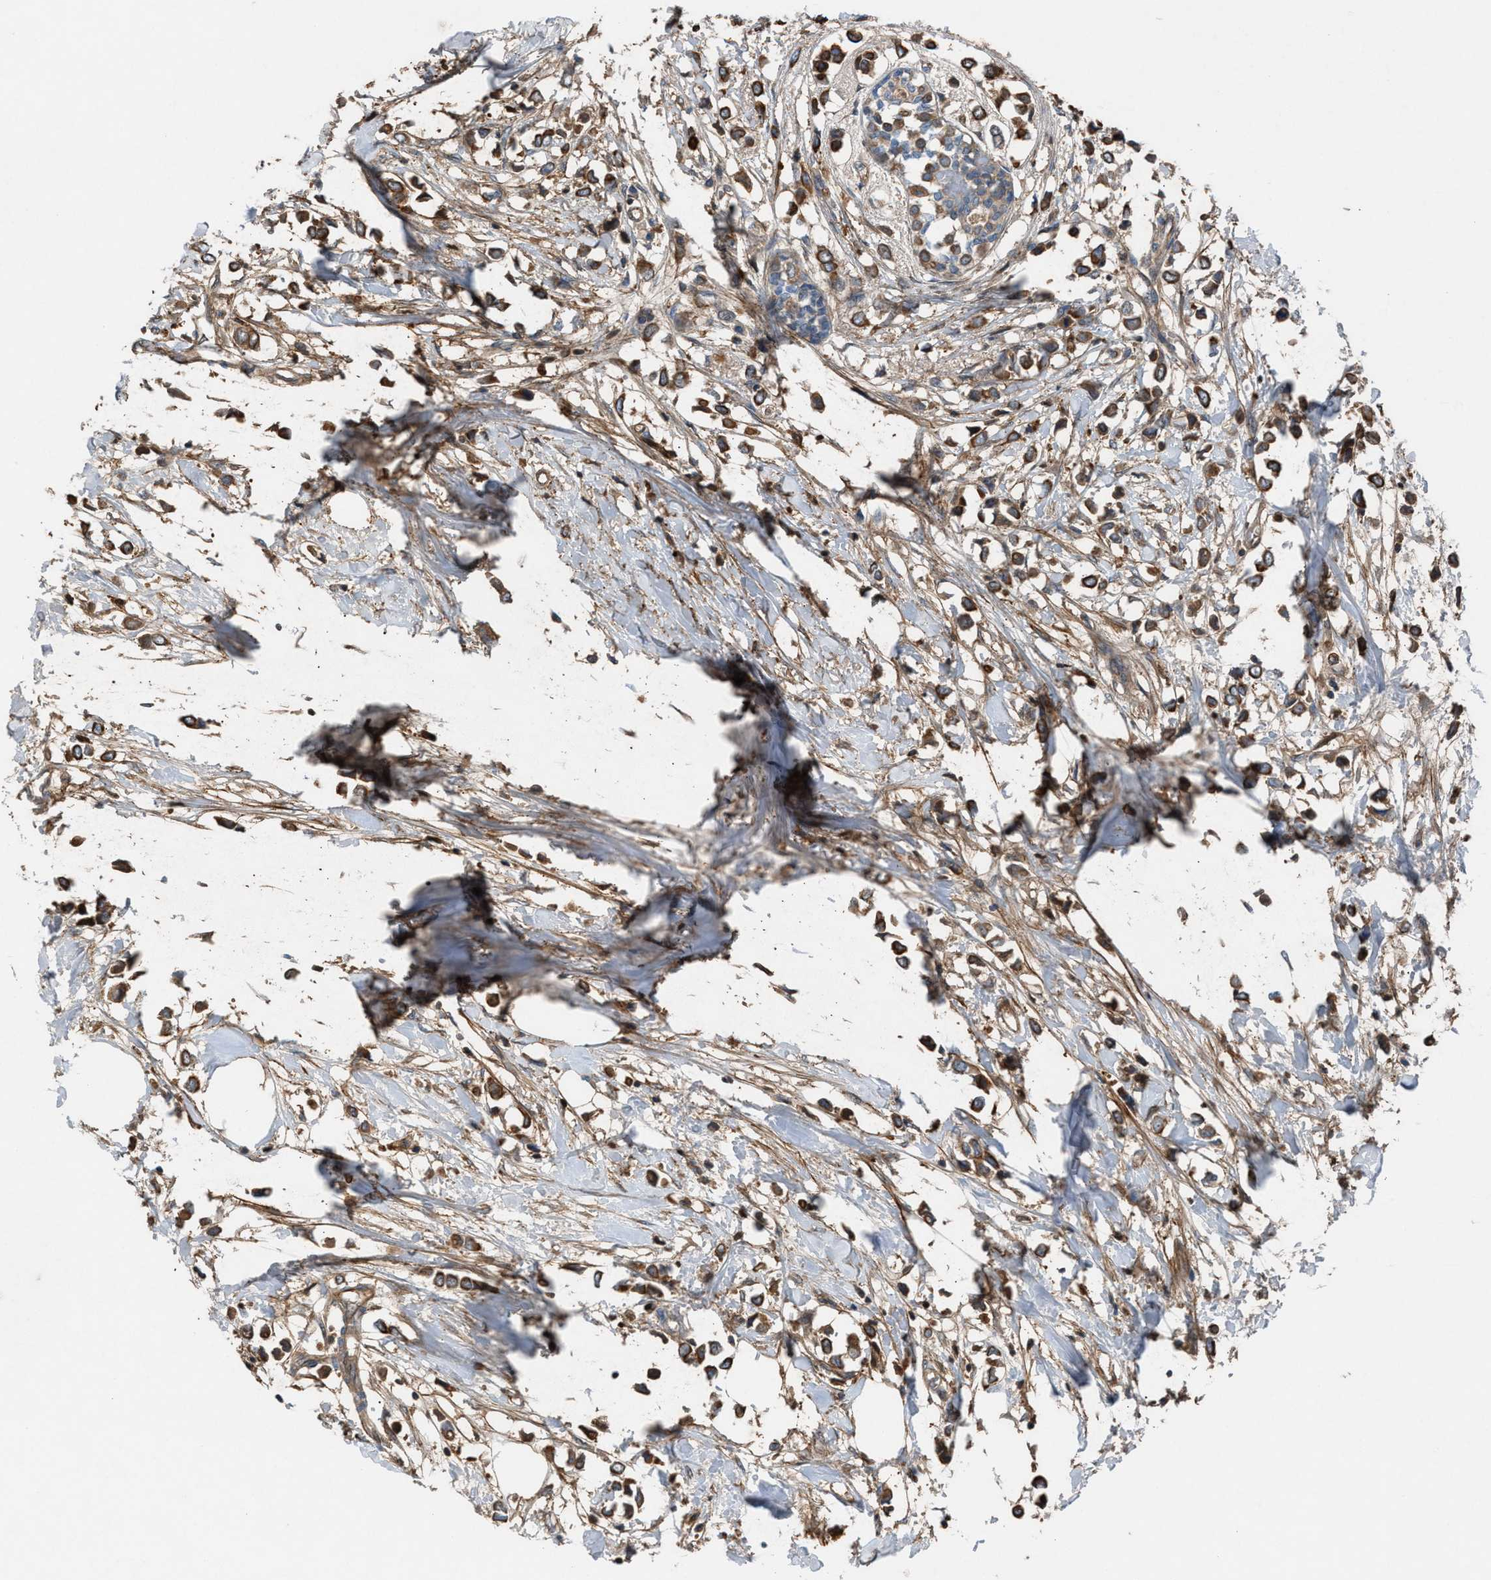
{"staining": {"intensity": "moderate", "quantity": ">75%", "location": "cytoplasmic/membranous"}, "tissue": "breast cancer", "cell_type": "Tumor cells", "image_type": "cancer", "snomed": [{"axis": "morphology", "description": "Lobular carcinoma"}, {"axis": "topography", "description": "Breast"}], "caption": "Immunohistochemistry (DAB (3,3'-diaminobenzidine)) staining of human breast cancer (lobular carcinoma) displays moderate cytoplasmic/membranous protein positivity in approximately >75% of tumor cells.", "gene": "TPK1", "patient": {"sex": "female", "age": 51}}